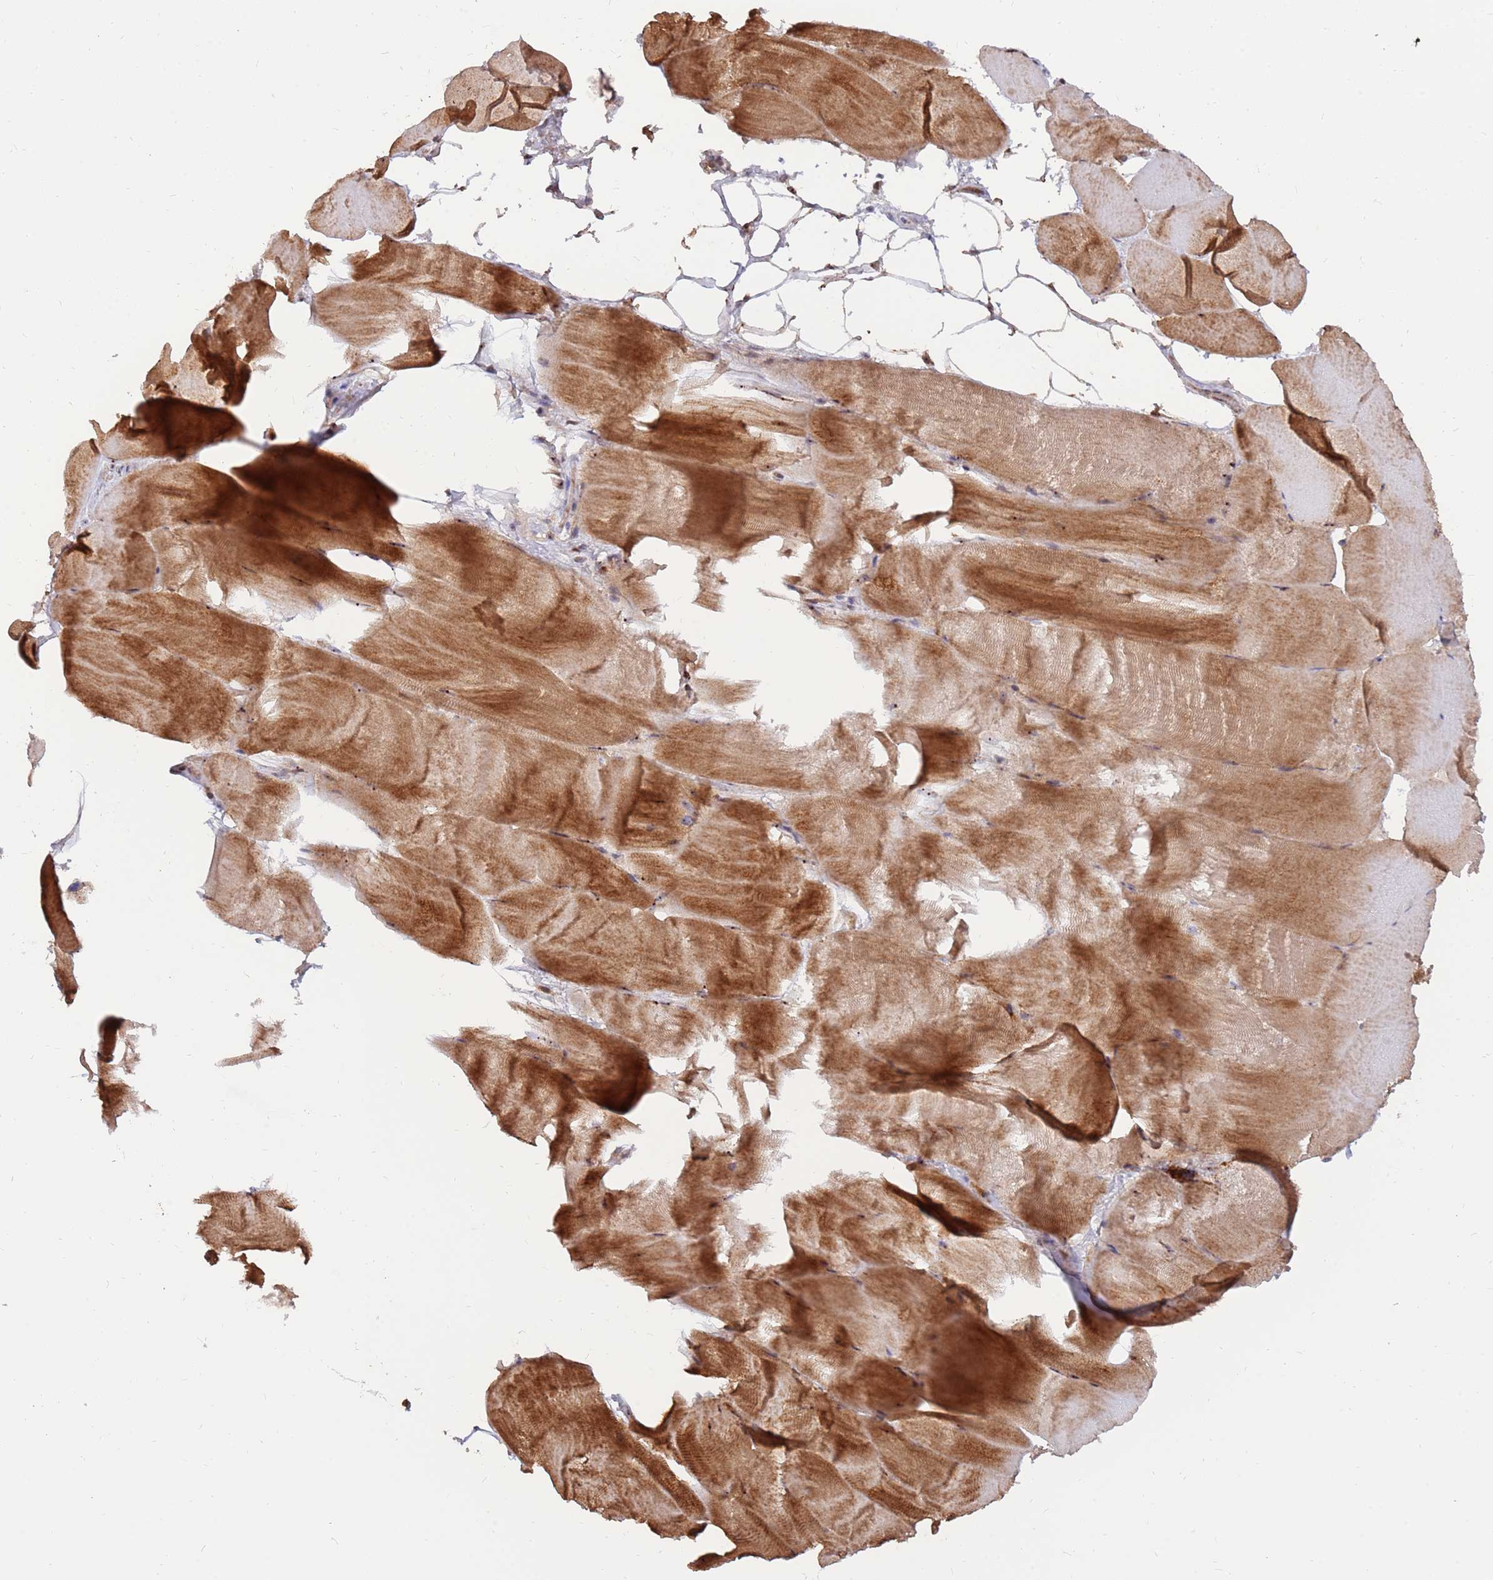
{"staining": {"intensity": "strong", "quantity": "25%-75%", "location": "cytoplasmic/membranous"}, "tissue": "skeletal muscle", "cell_type": "Myocytes", "image_type": "normal", "snomed": [{"axis": "morphology", "description": "Normal tissue, NOS"}, {"axis": "topography", "description": "Skeletal muscle"}], "caption": "Protein staining by immunohistochemistry (IHC) demonstrates strong cytoplasmic/membranous staining in approximately 25%-75% of myocytes in unremarkable skeletal muscle.", "gene": "KIF25", "patient": {"sex": "female", "age": 64}}